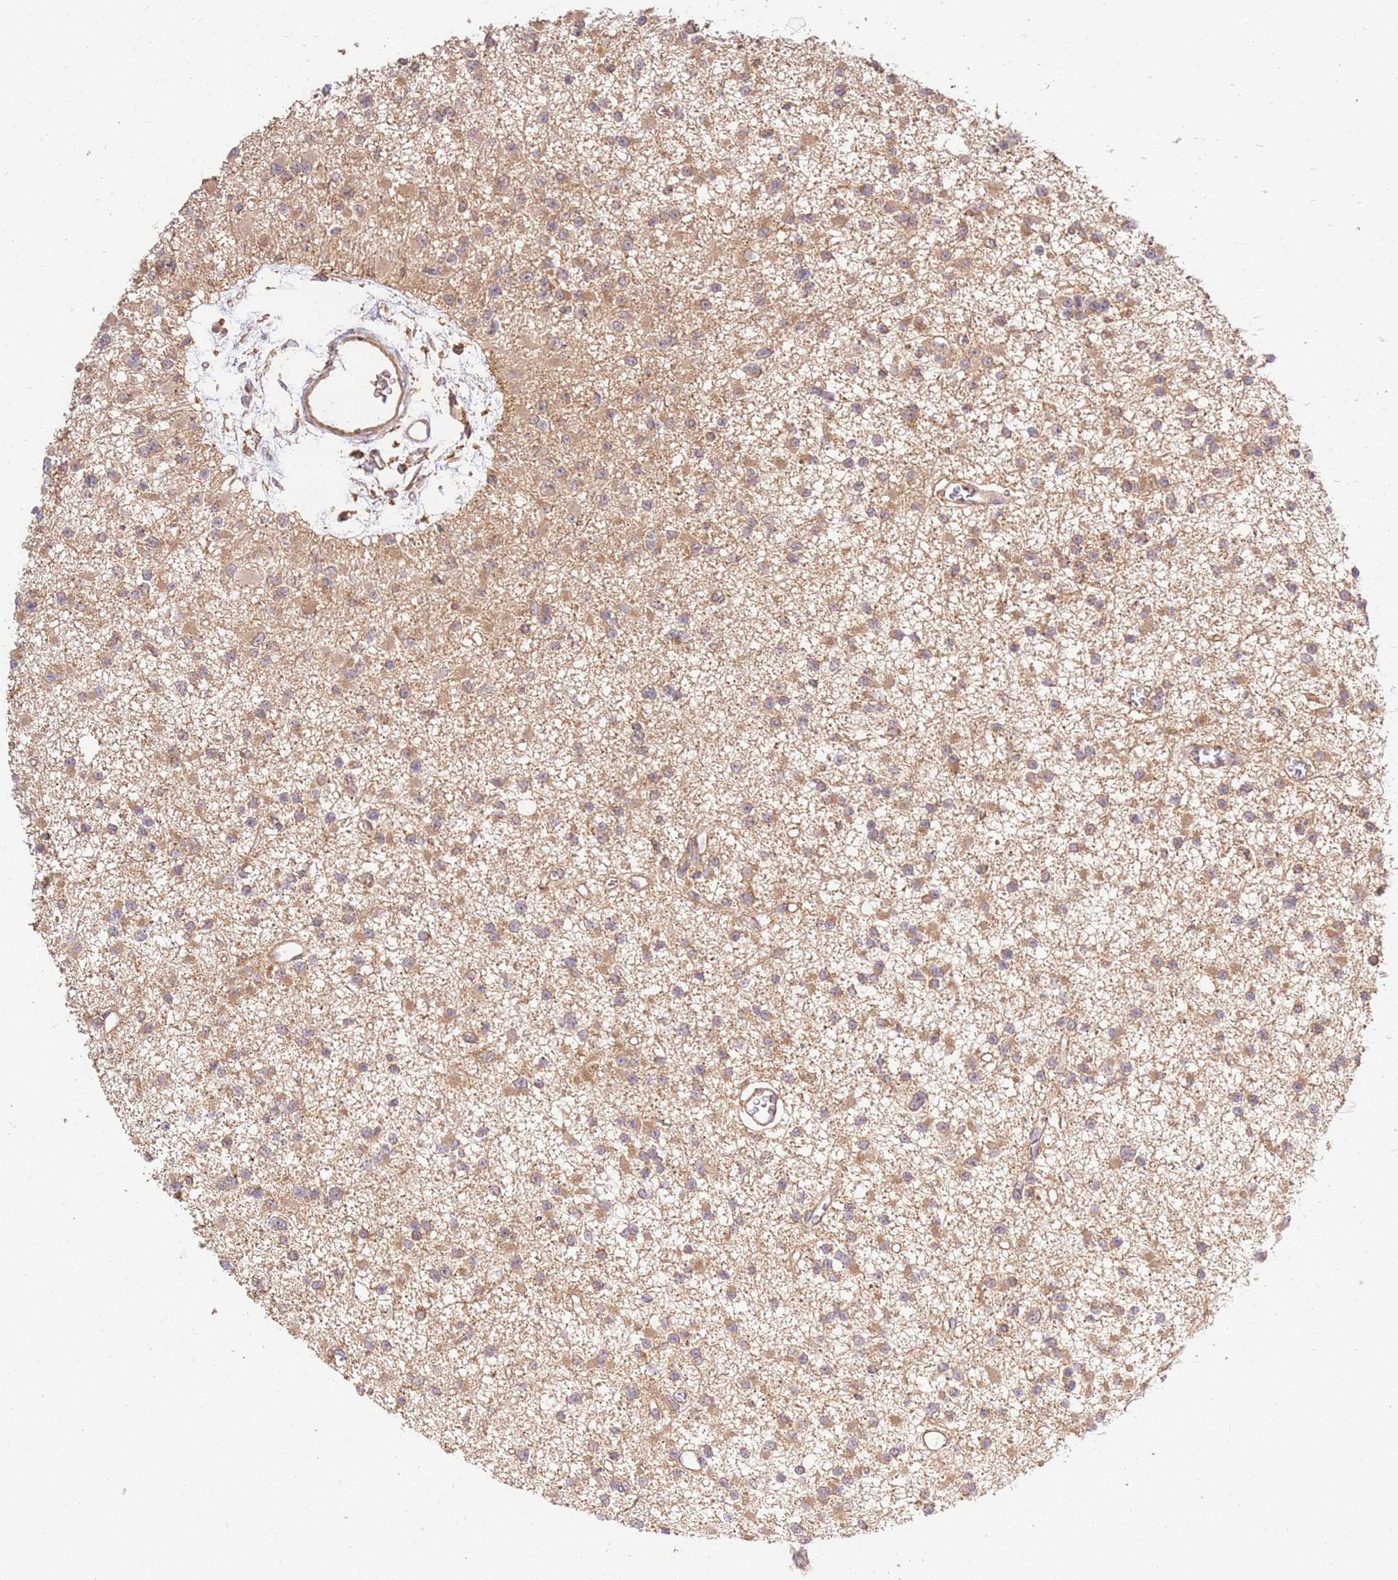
{"staining": {"intensity": "moderate", "quantity": ">75%", "location": "cytoplasmic/membranous"}, "tissue": "glioma", "cell_type": "Tumor cells", "image_type": "cancer", "snomed": [{"axis": "morphology", "description": "Glioma, malignant, Low grade"}, {"axis": "topography", "description": "Brain"}], "caption": "IHC of human glioma exhibits medium levels of moderate cytoplasmic/membranous staining in about >75% of tumor cells.", "gene": "GAREM1", "patient": {"sex": "female", "age": 22}}